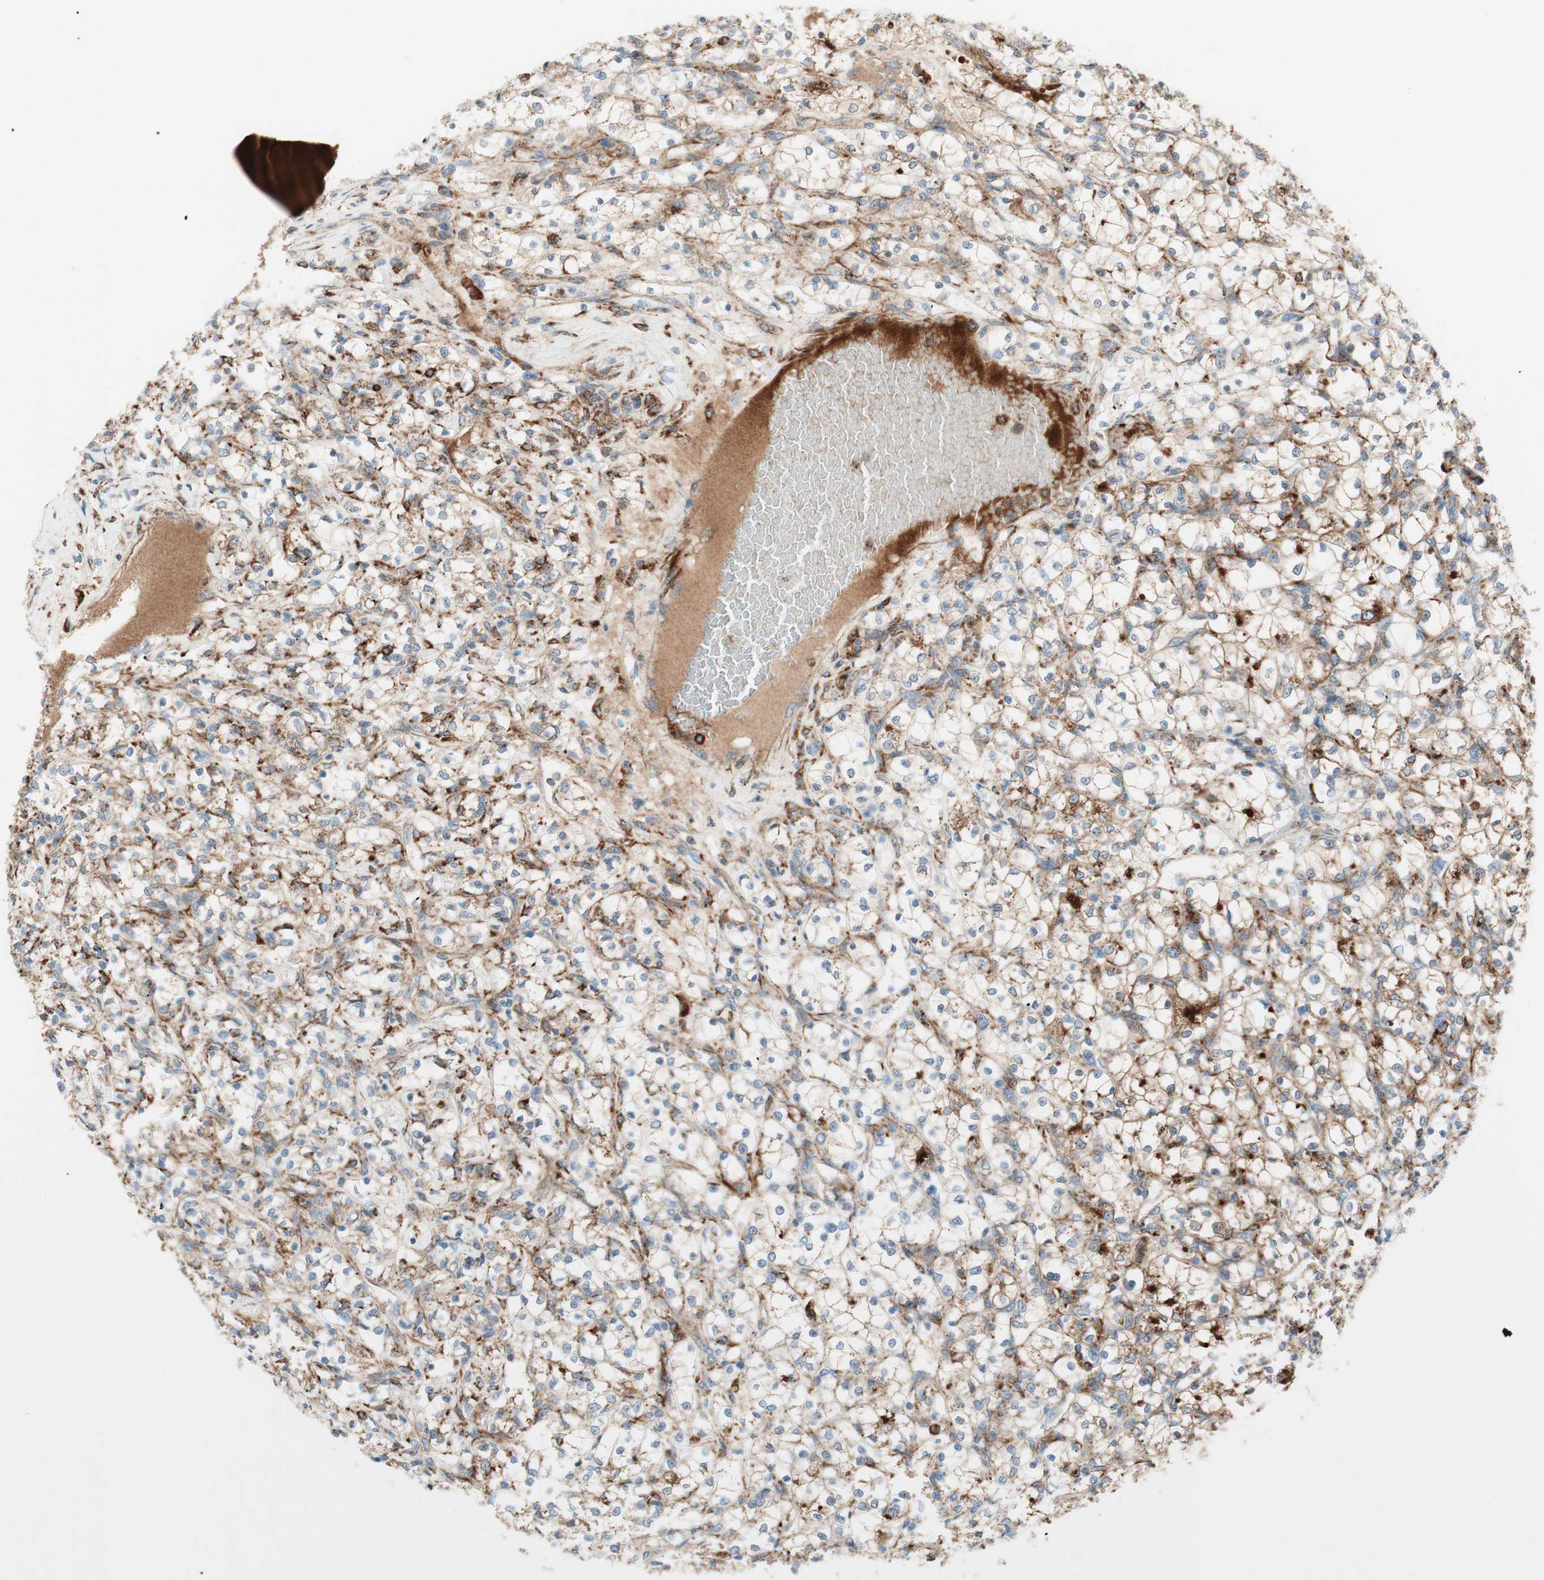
{"staining": {"intensity": "negative", "quantity": "none", "location": "none"}, "tissue": "renal cancer", "cell_type": "Tumor cells", "image_type": "cancer", "snomed": [{"axis": "morphology", "description": "Adenocarcinoma, NOS"}, {"axis": "topography", "description": "Kidney"}], "caption": "Human renal cancer stained for a protein using immunohistochemistry (IHC) displays no staining in tumor cells.", "gene": "ATP6V1G1", "patient": {"sex": "female", "age": 69}}